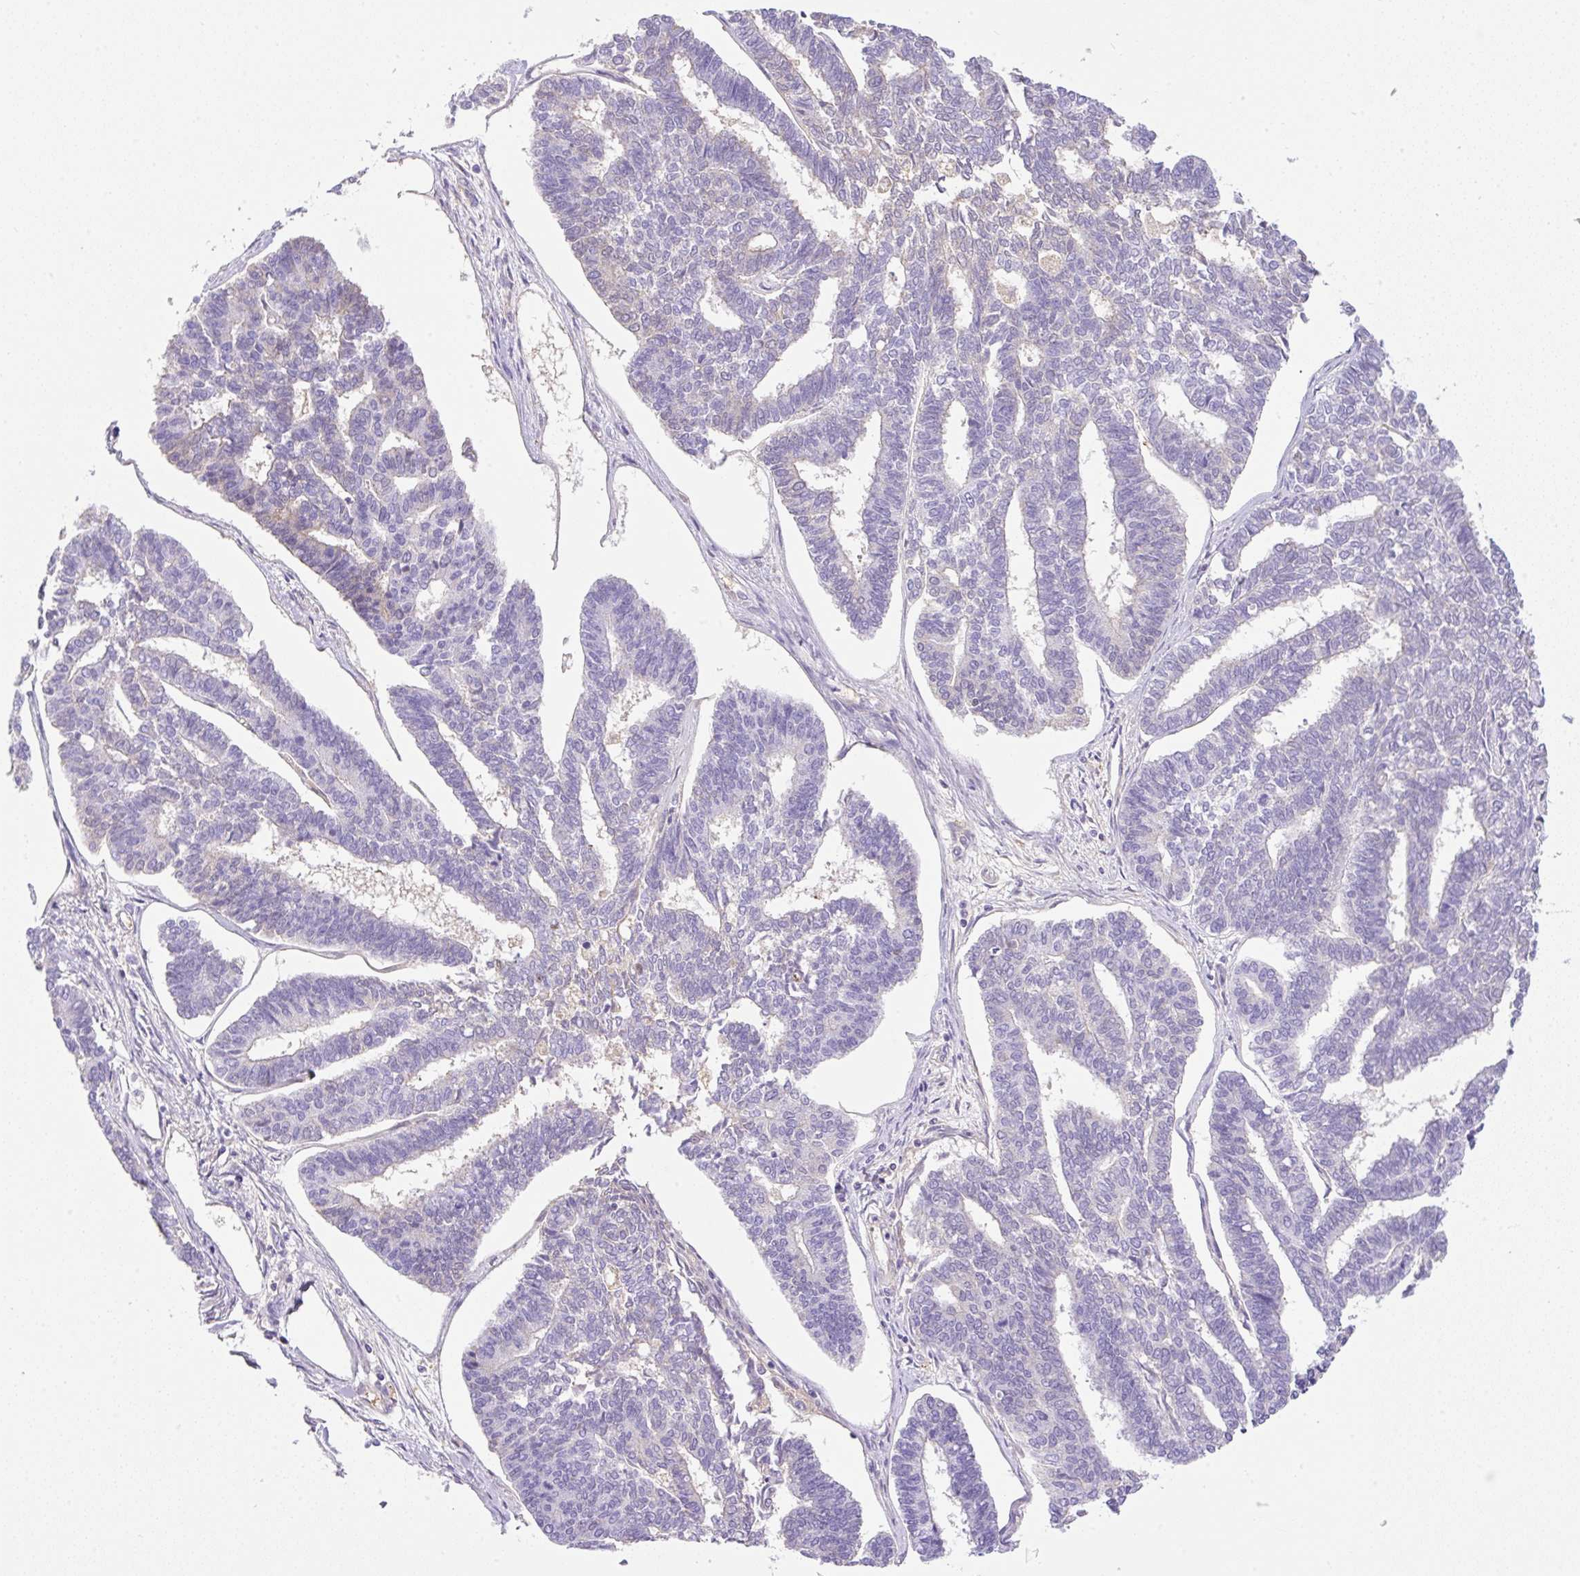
{"staining": {"intensity": "negative", "quantity": "none", "location": "none"}, "tissue": "endometrial cancer", "cell_type": "Tumor cells", "image_type": "cancer", "snomed": [{"axis": "morphology", "description": "Adenocarcinoma, NOS"}, {"axis": "topography", "description": "Endometrium"}], "caption": "High magnification brightfield microscopy of endometrial adenocarcinoma stained with DAB (brown) and counterstained with hematoxylin (blue): tumor cells show no significant positivity. The staining was performed using DAB to visualize the protein expression in brown, while the nuclei were stained in blue with hematoxylin (Magnification: 20x).", "gene": "TDRD15", "patient": {"sex": "female", "age": 70}}